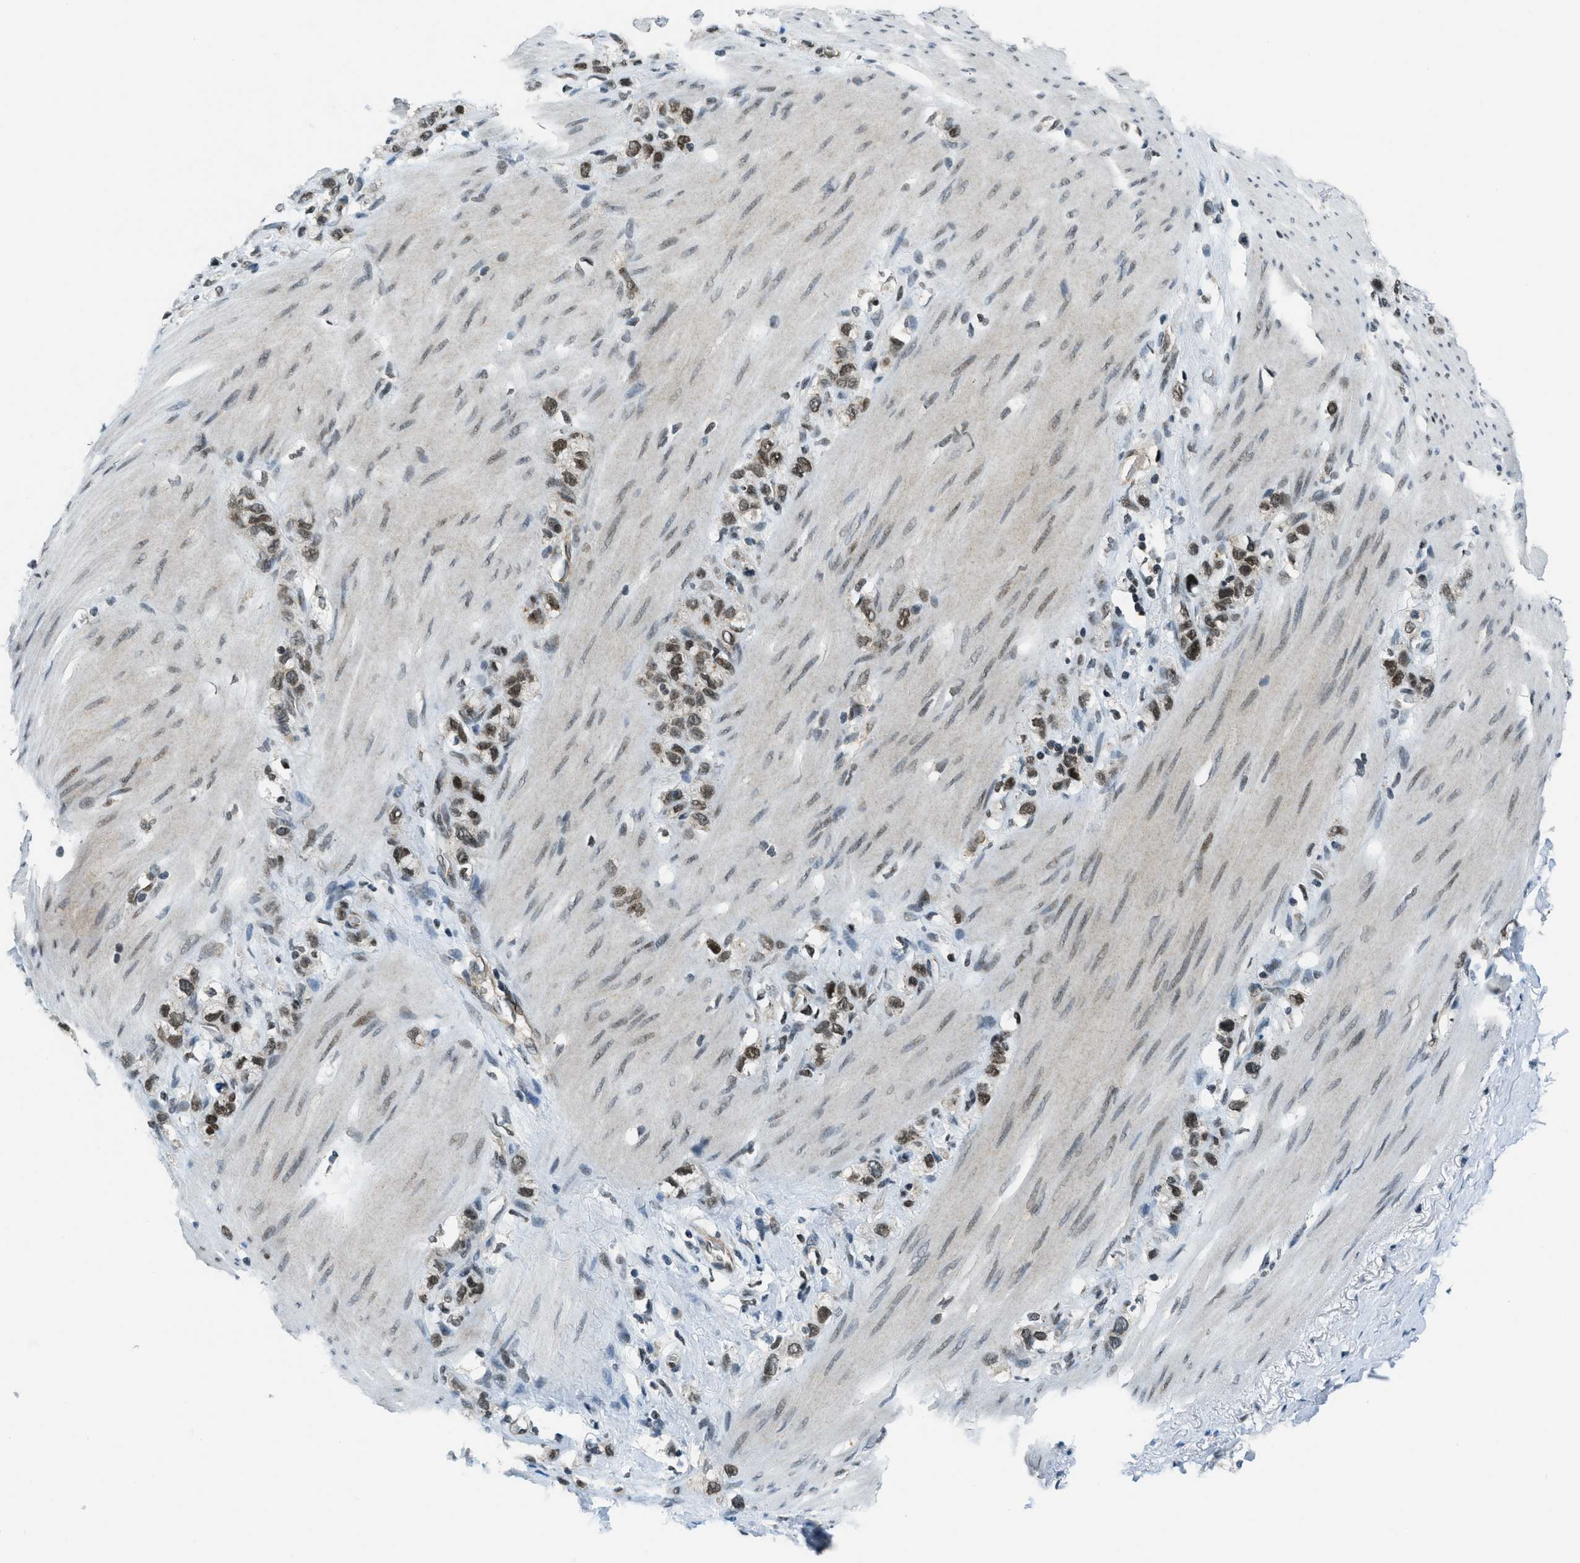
{"staining": {"intensity": "moderate", "quantity": ">75%", "location": "nuclear"}, "tissue": "stomach cancer", "cell_type": "Tumor cells", "image_type": "cancer", "snomed": [{"axis": "morphology", "description": "Normal tissue, NOS"}, {"axis": "morphology", "description": "Adenocarcinoma, NOS"}, {"axis": "morphology", "description": "Adenocarcinoma, High grade"}, {"axis": "topography", "description": "Stomach, upper"}, {"axis": "topography", "description": "Stomach"}], "caption": "Human stomach cancer stained for a protein (brown) exhibits moderate nuclear positive expression in approximately >75% of tumor cells.", "gene": "KLF6", "patient": {"sex": "female", "age": 65}}